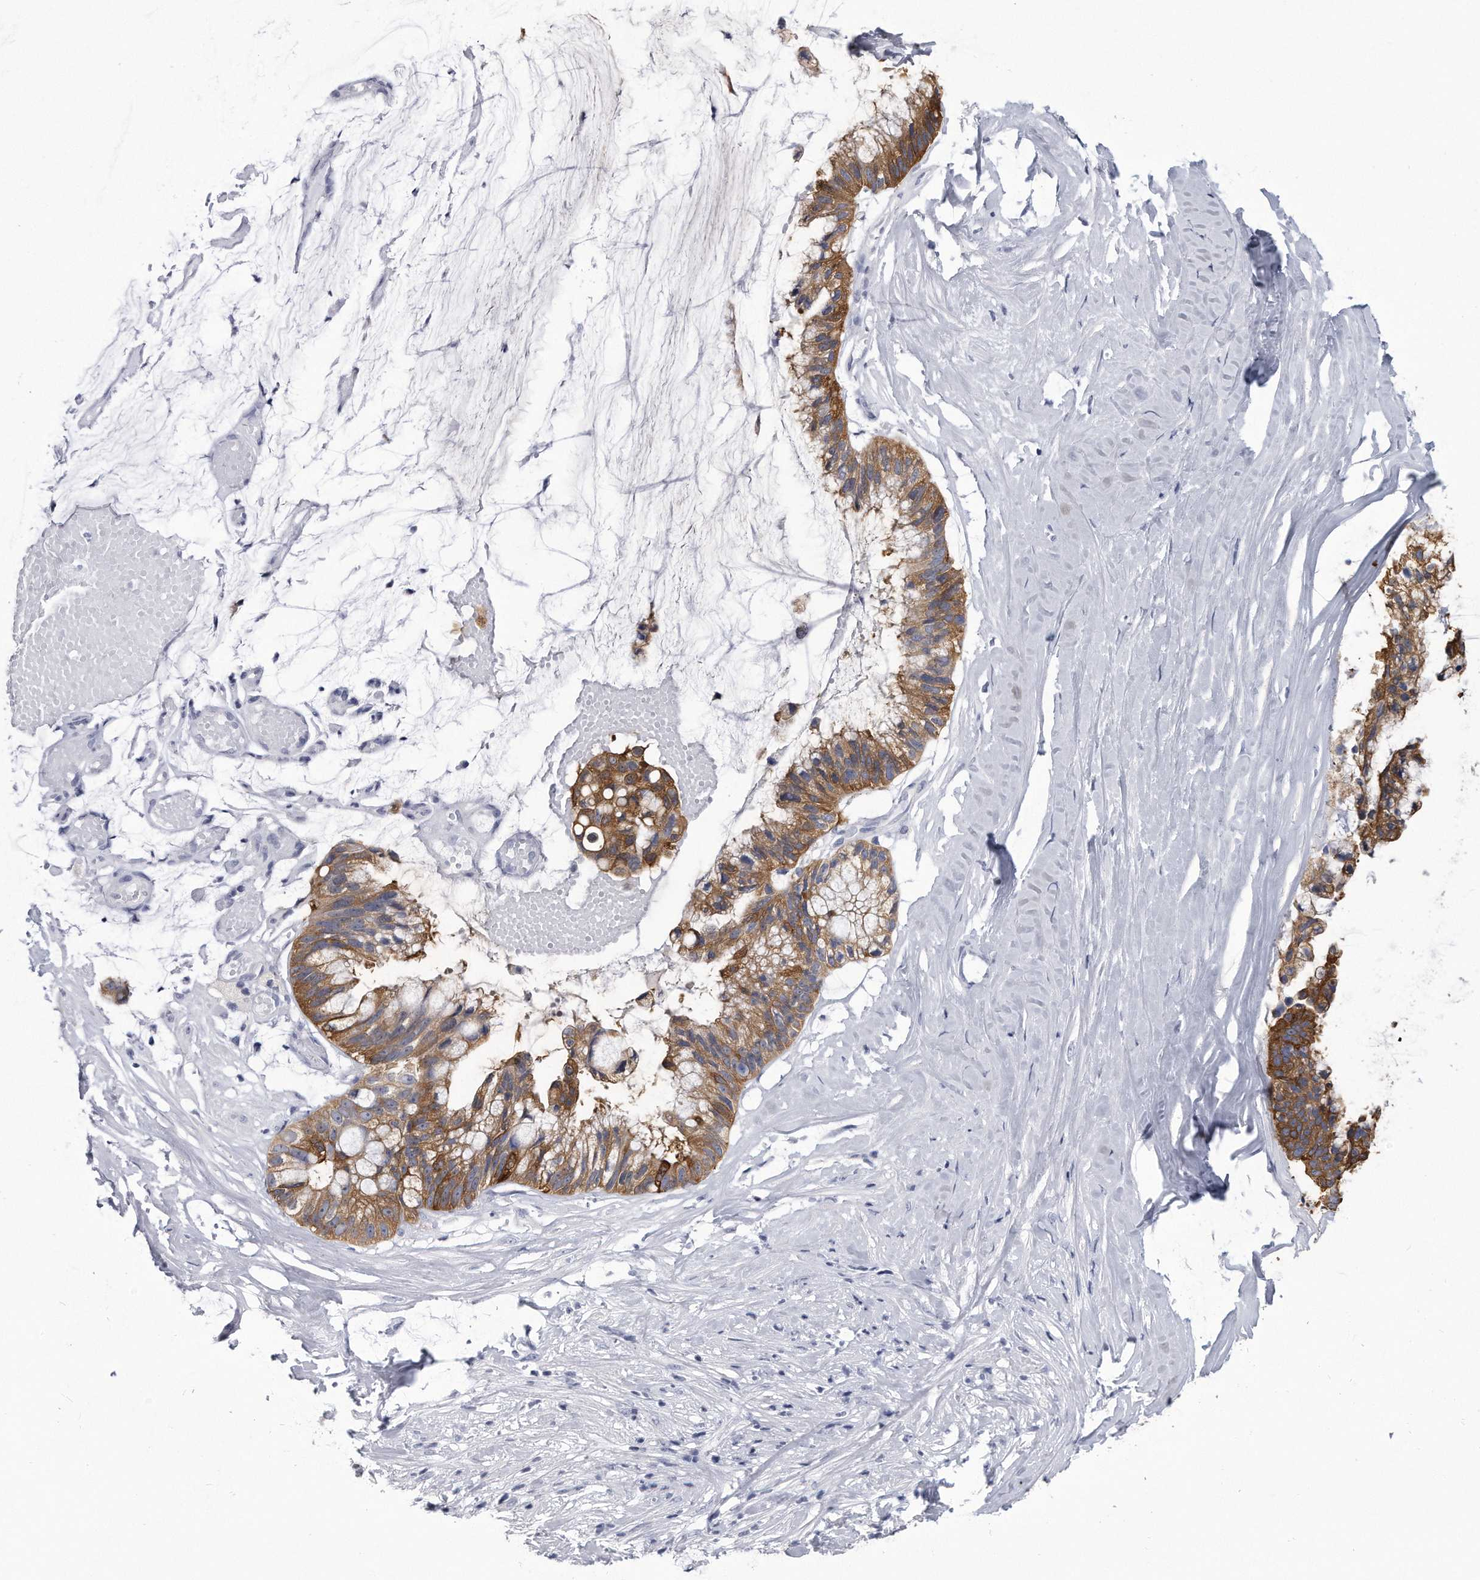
{"staining": {"intensity": "moderate", "quantity": ">75%", "location": "cytoplasmic/membranous"}, "tissue": "ovarian cancer", "cell_type": "Tumor cells", "image_type": "cancer", "snomed": [{"axis": "morphology", "description": "Cystadenocarcinoma, mucinous, NOS"}, {"axis": "topography", "description": "Ovary"}], "caption": "Immunohistochemistry image of neoplastic tissue: mucinous cystadenocarcinoma (ovarian) stained using IHC shows medium levels of moderate protein expression localized specifically in the cytoplasmic/membranous of tumor cells, appearing as a cytoplasmic/membranous brown color.", "gene": "PYGB", "patient": {"sex": "female", "age": 39}}